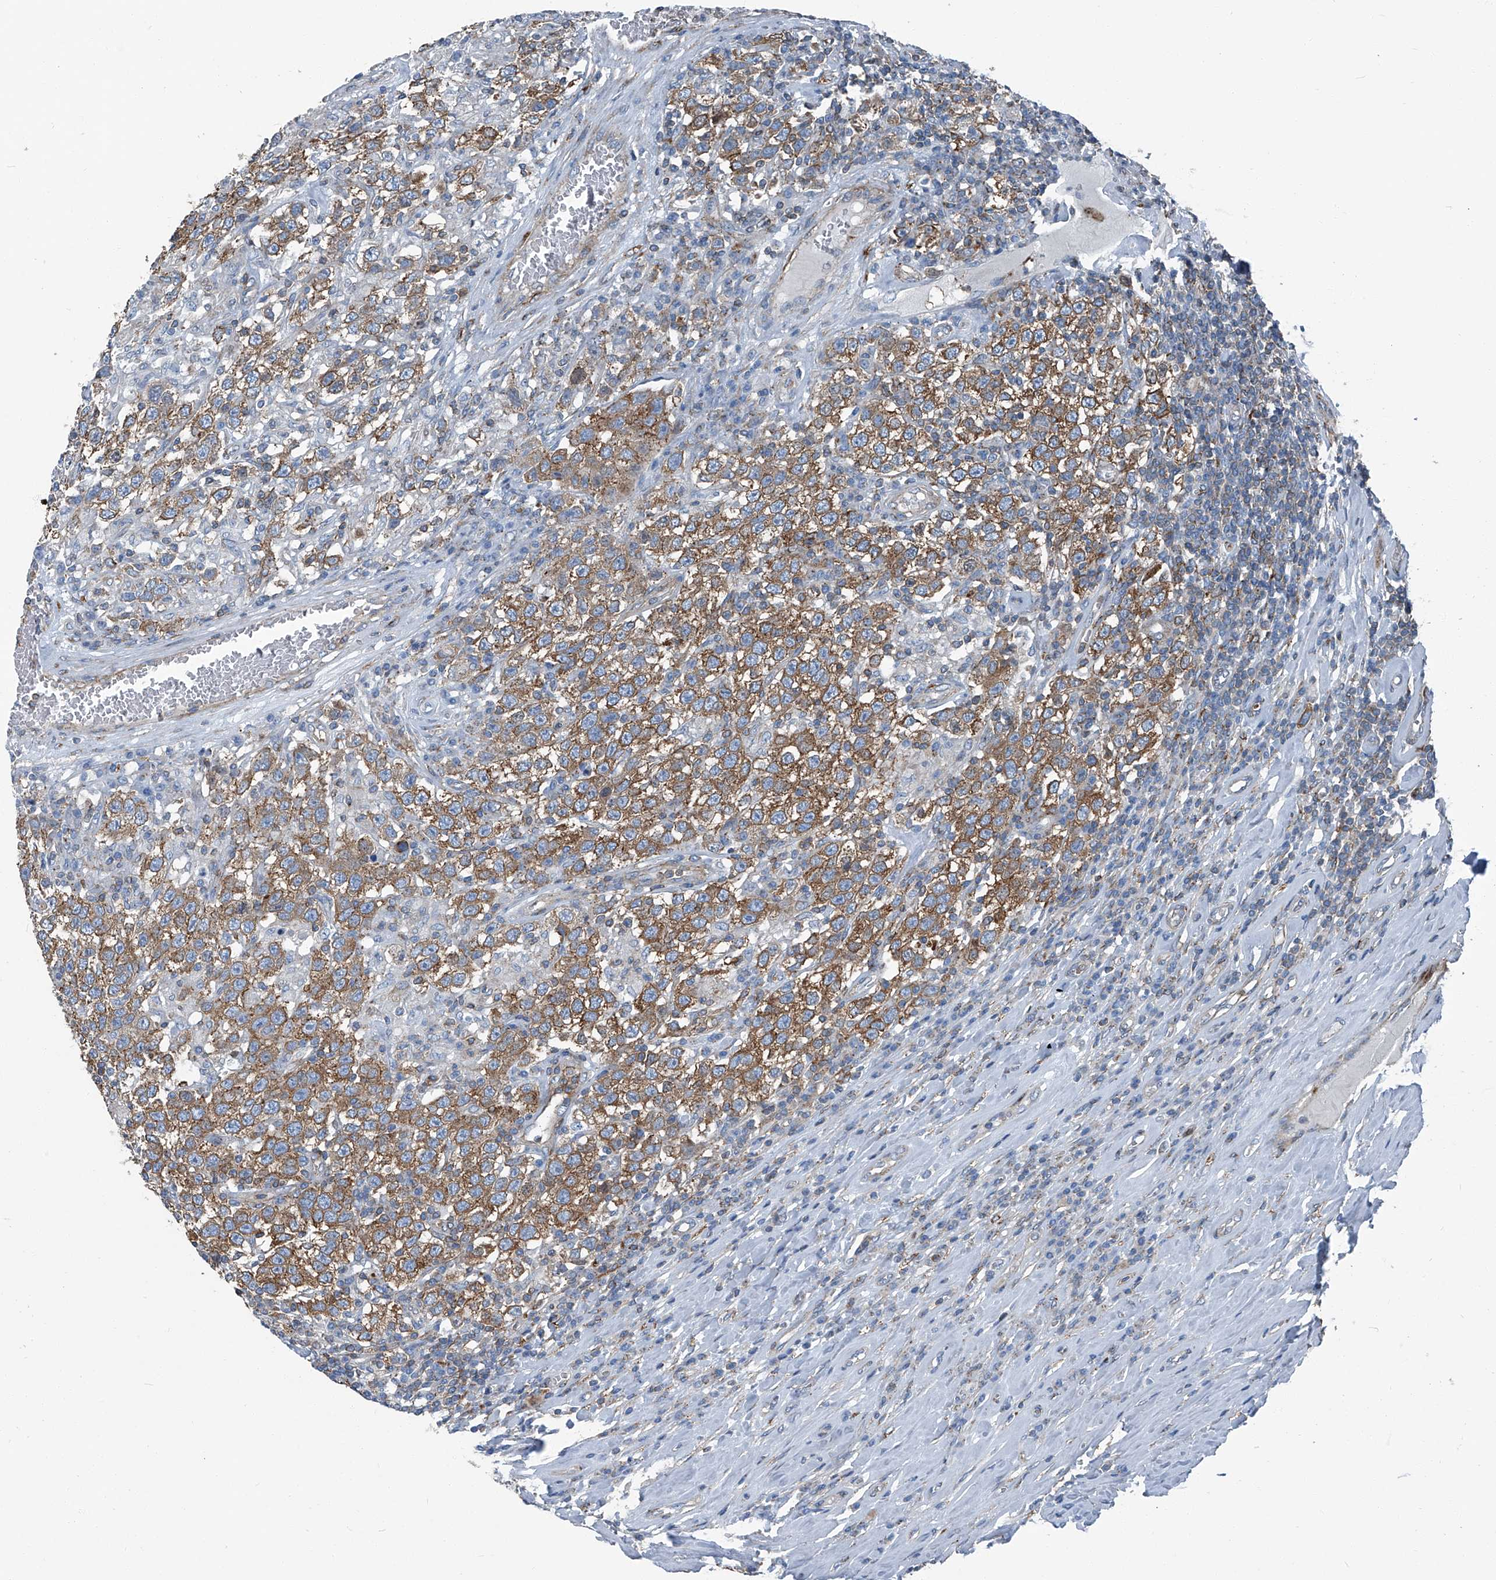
{"staining": {"intensity": "moderate", "quantity": ">75%", "location": "cytoplasmic/membranous"}, "tissue": "testis cancer", "cell_type": "Tumor cells", "image_type": "cancer", "snomed": [{"axis": "morphology", "description": "Seminoma, NOS"}, {"axis": "topography", "description": "Testis"}], "caption": "Protein expression analysis of human testis cancer reveals moderate cytoplasmic/membranous staining in about >75% of tumor cells. (DAB (3,3'-diaminobenzidine) IHC, brown staining for protein, blue staining for nuclei).", "gene": "SEPTIN7", "patient": {"sex": "male", "age": 41}}